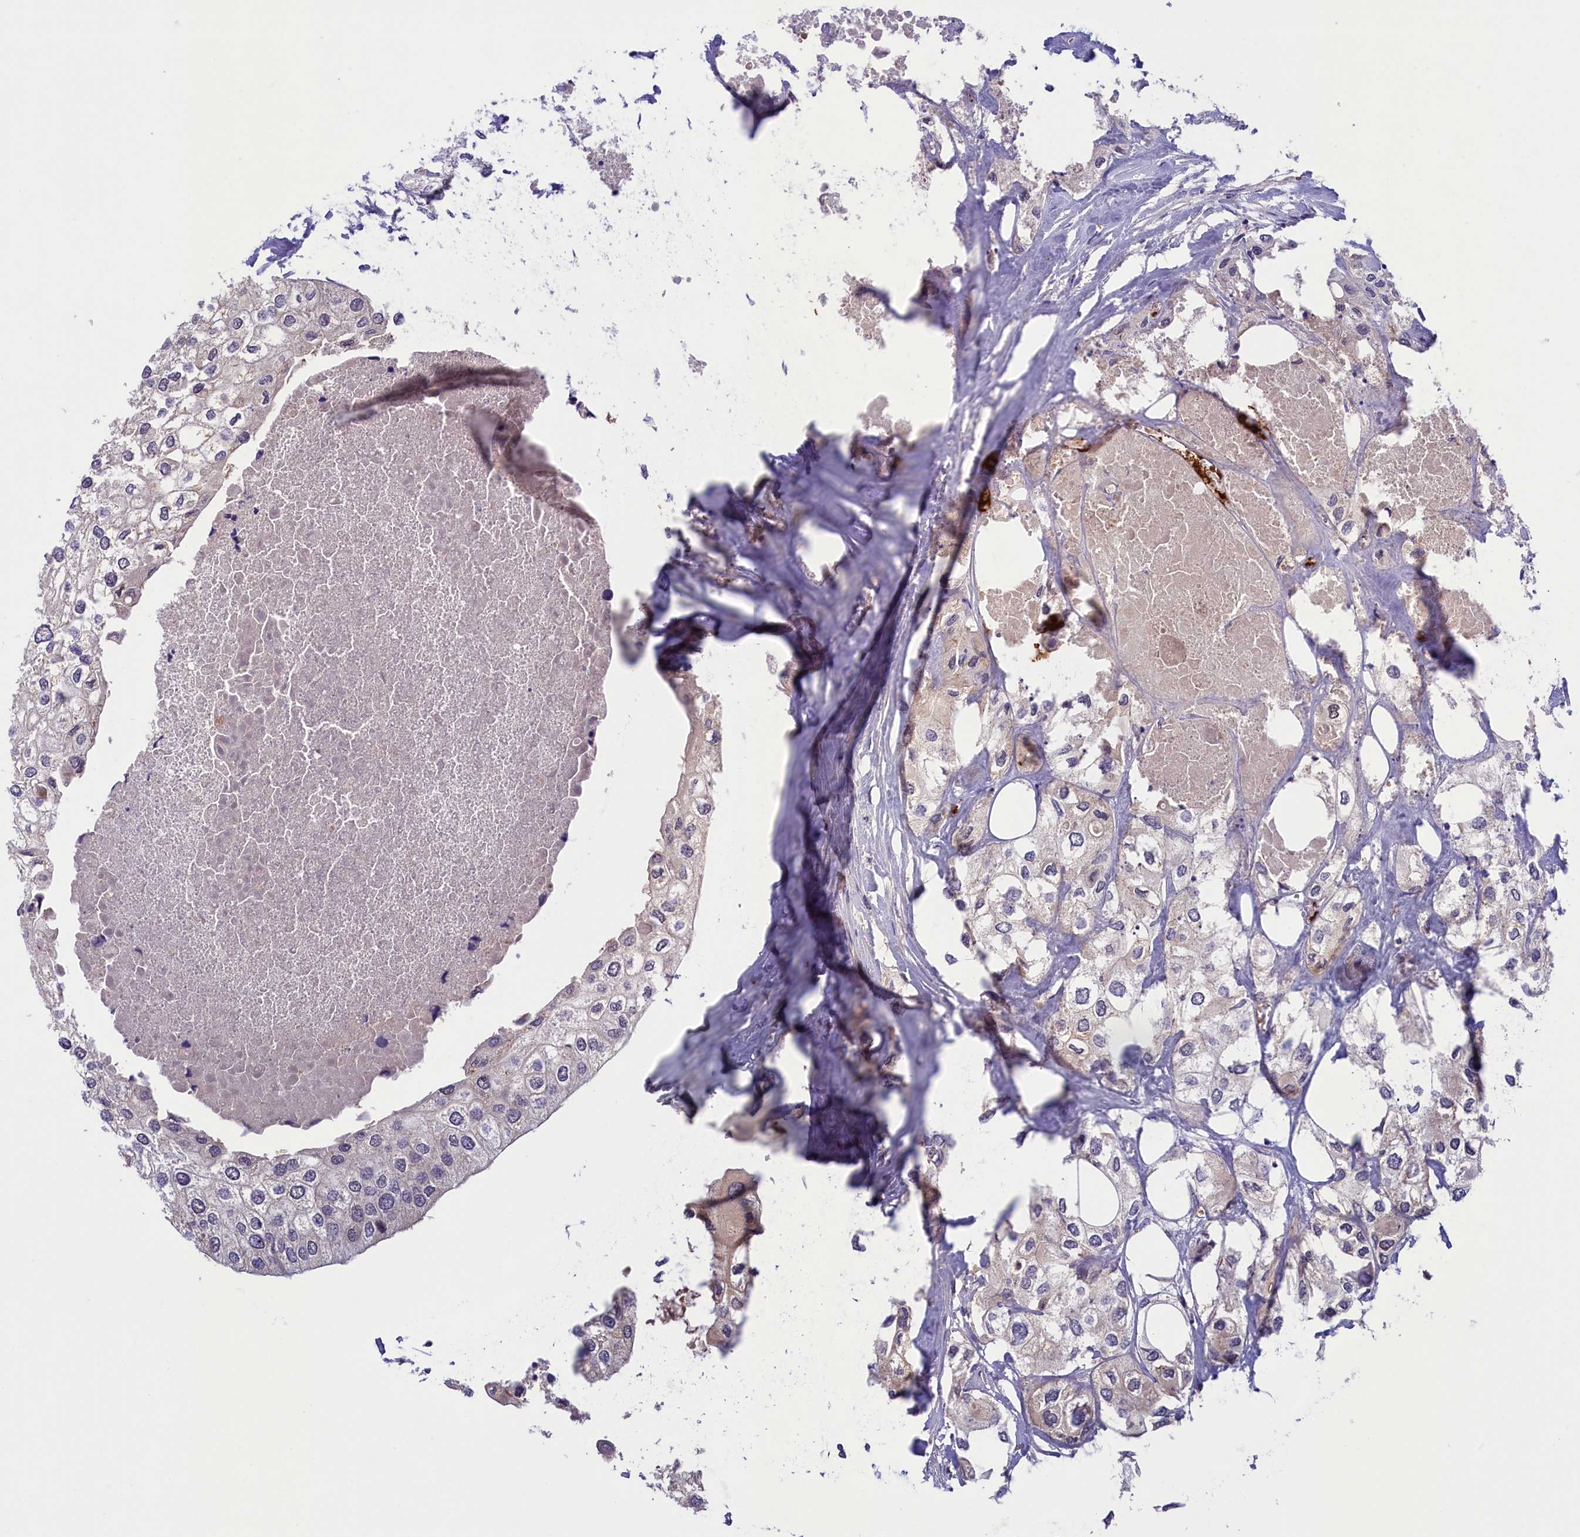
{"staining": {"intensity": "negative", "quantity": "none", "location": "none"}, "tissue": "urothelial cancer", "cell_type": "Tumor cells", "image_type": "cancer", "snomed": [{"axis": "morphology", "description": "Urothelial carcinoma, High grade"}, {"axis": "topography", "description": "Urinary bladder"}], "caption": "An image of high-grade urothelial carcinoma stained for a protein demonstrates no brown staining in tumor cells.", "gene": "STYX", "patient": {"sex": "male", "age": 64}}